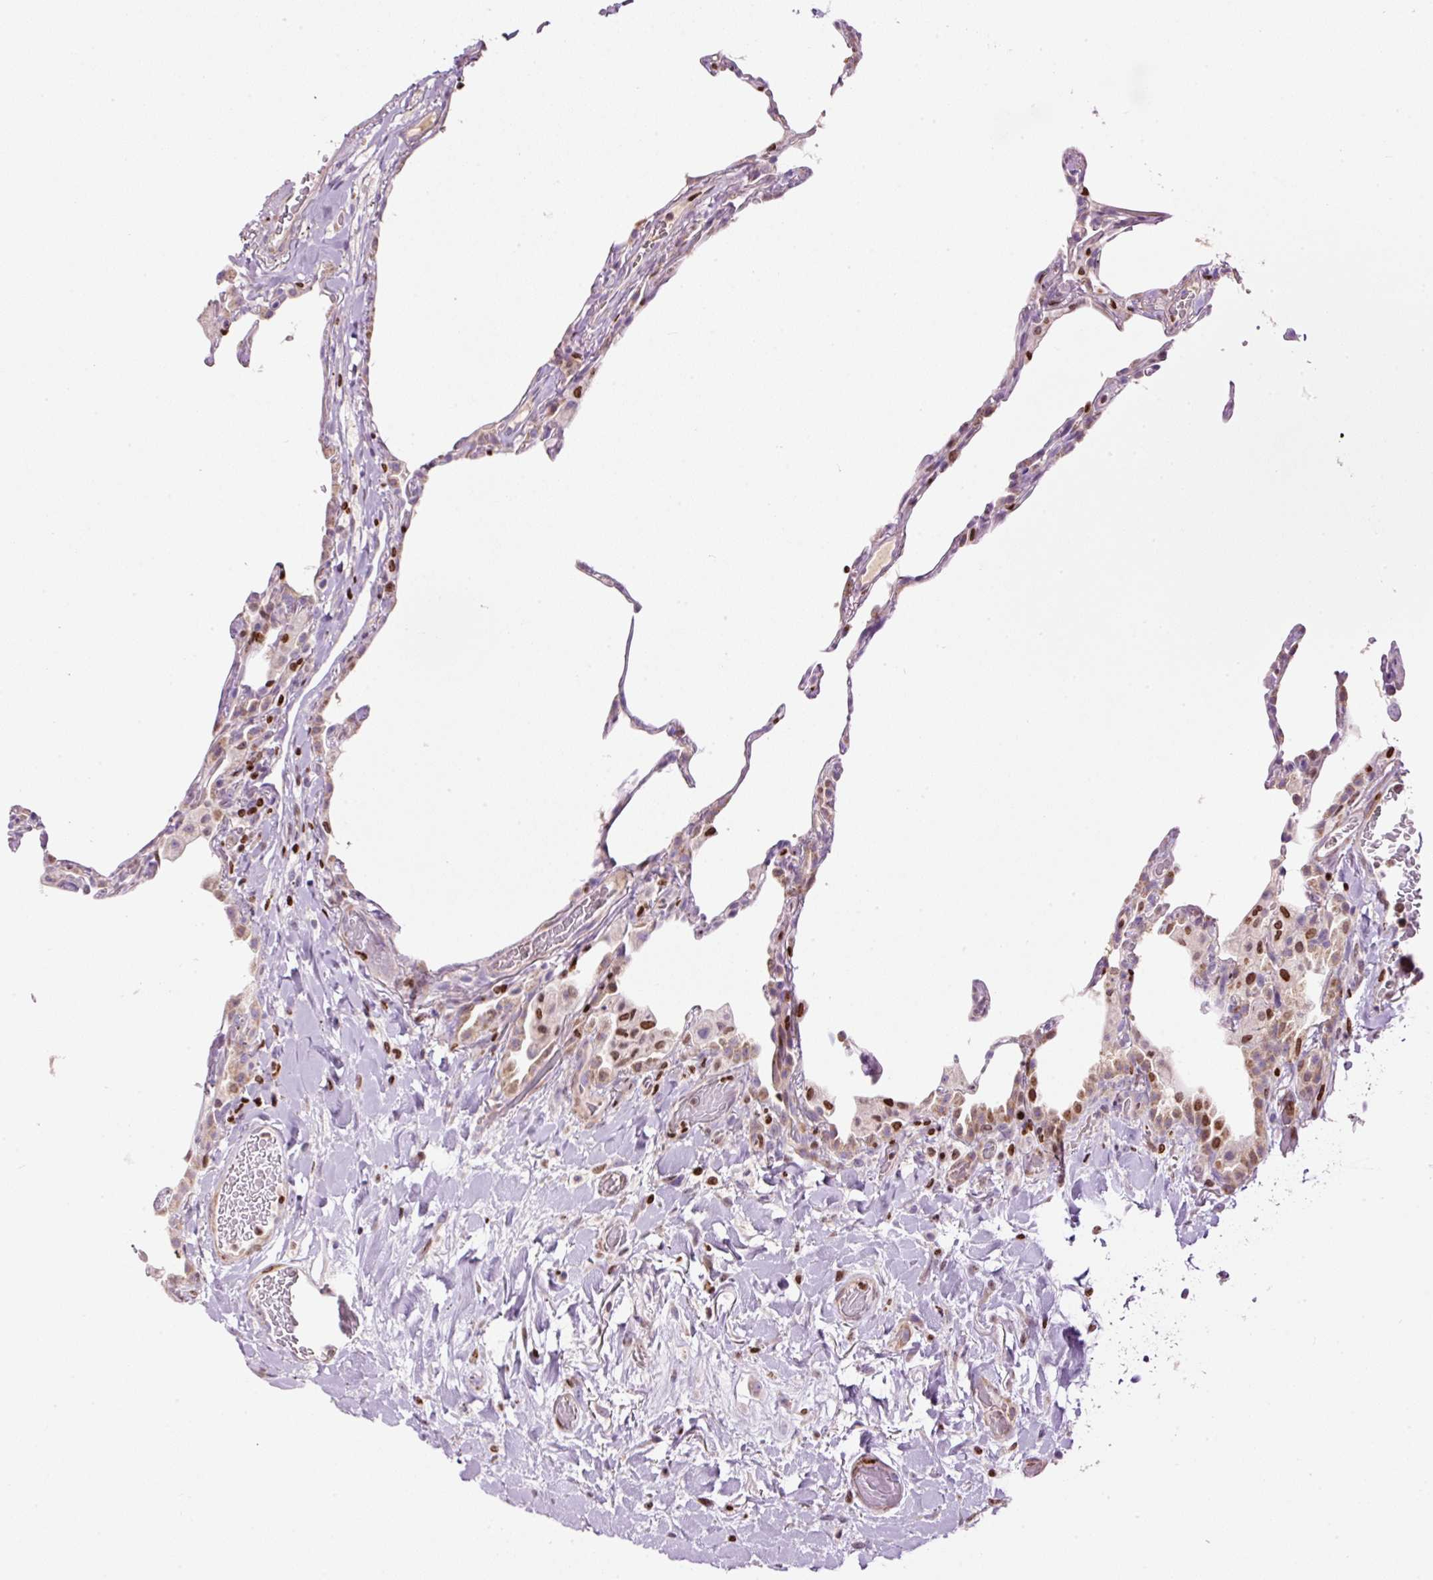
{"staining": {"intensity": "moderate", "quantity": "<25%", "location": "nuclear"}, "tissue": "lung", "cell_type": "Alveolar cells", "image_type": "normal", "snomed": [{"axis": "morphology", "description": "Normal tissue, NOS"}, {"axis": "topography", "description": "Lung"}], "caption": "Alveolar cells reveal low levels of moderate nuclear staining in approximately <25% of cells in benign lung.", "gene": "TMEM8B", "patient": {"sex": "female", "age": 57}}